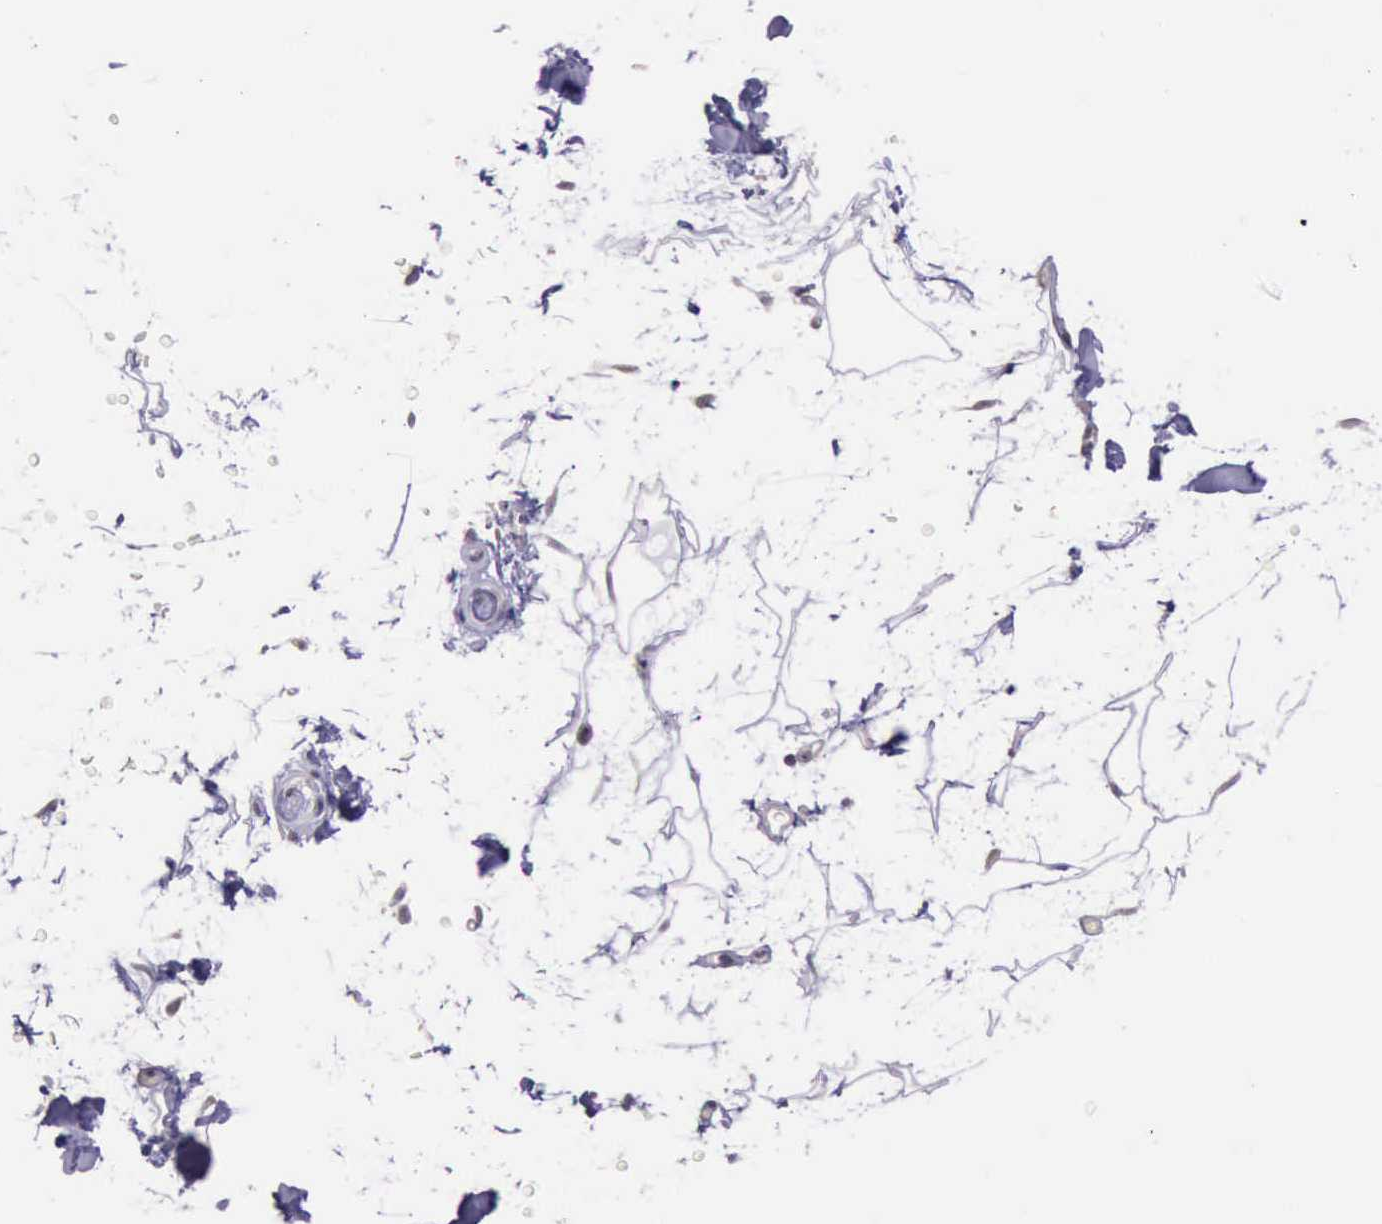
{"staining": {"intensity": "negative", "quantity": "none", "location": "none"}, "tissue": "adipose tissue", "cell_type": "Adipocytes", "image_type": "normal", "snomed": [{"axis": "morphology", "description": "Normal tissue, NOS"}, {"axis": "topography", "description": "Soft tissue"}], "caption": "High power microscopy photomicrograph of an immunohistochemistry image of unremarkable adipose tissue, revealing no significant staining in adipocytes.", "gene": "PLEK2", "patient": {"sex": "male", "age": 72}}